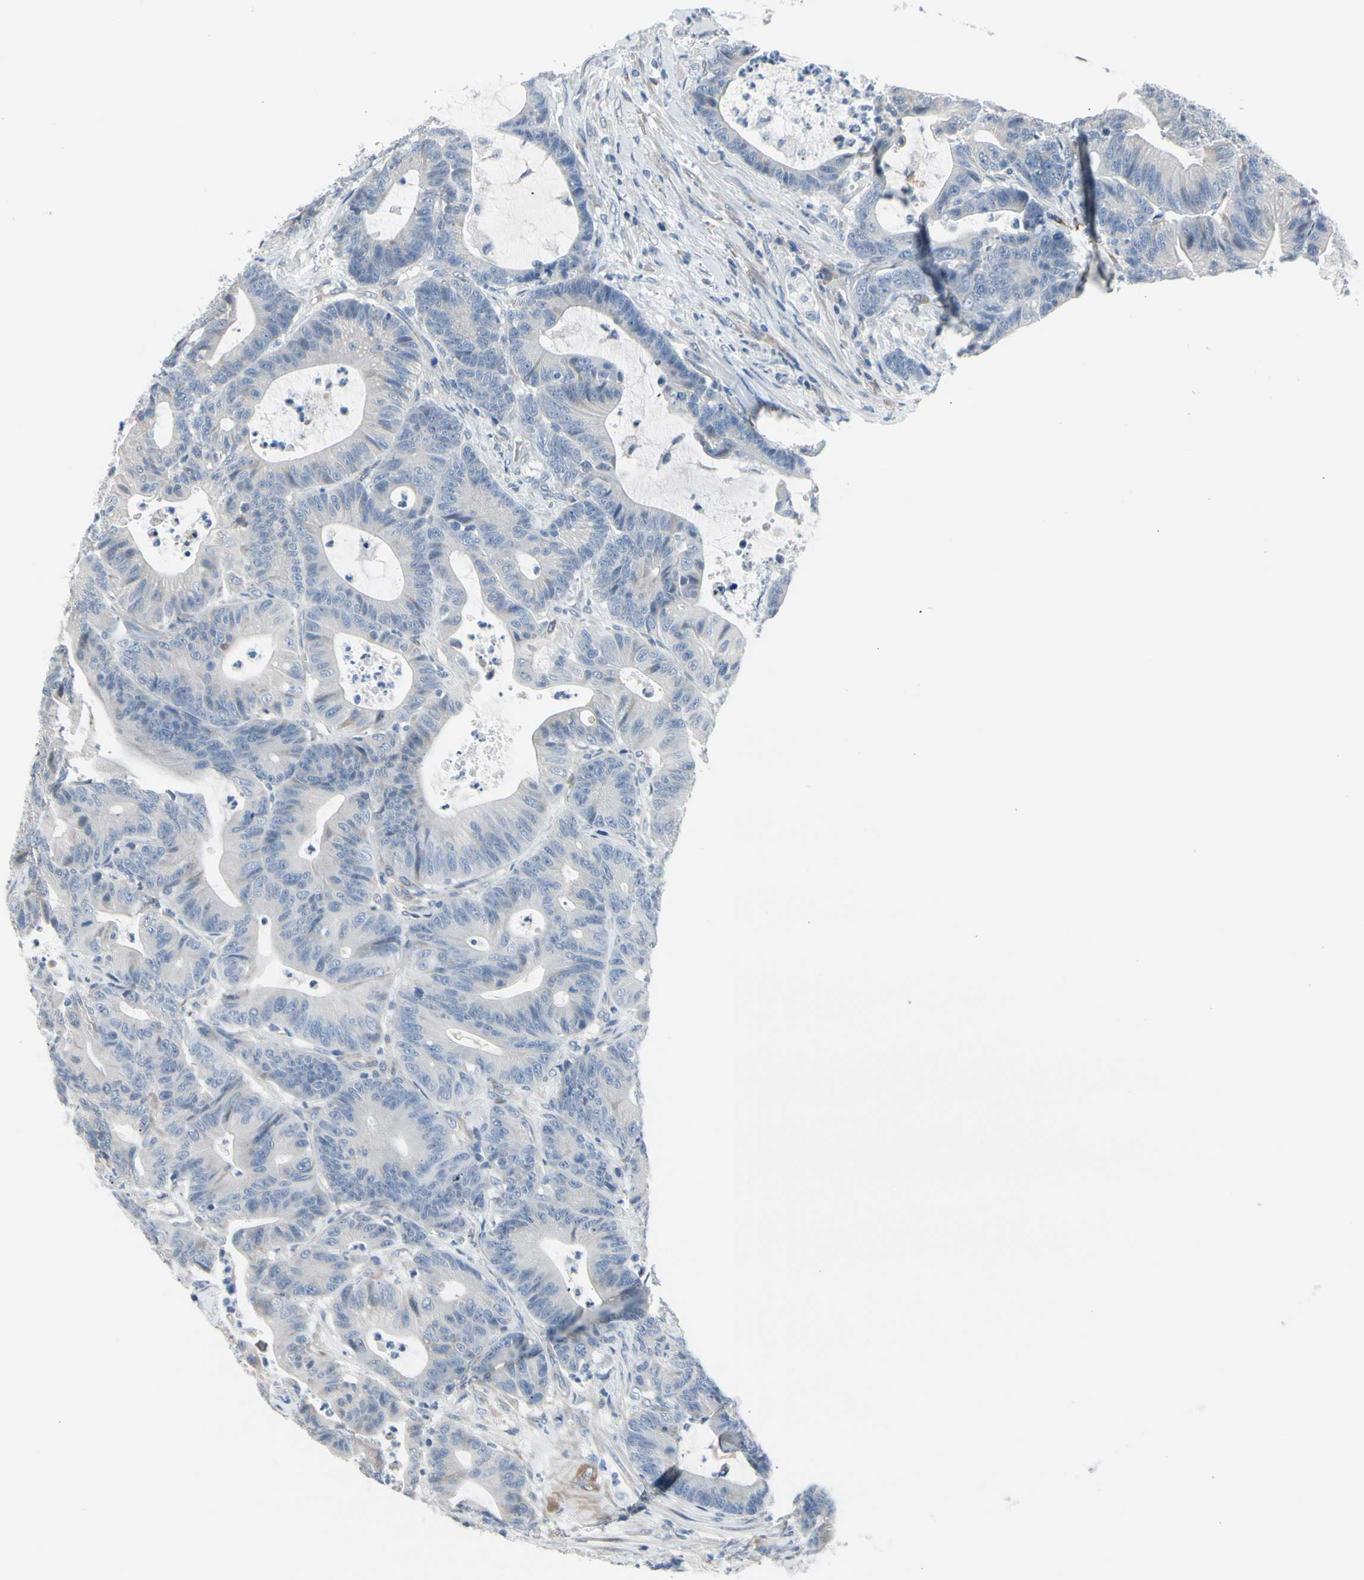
{"staining": {"intensity": "negative", "quantity": "none", "location": "none"}, "tissue": "colorectal cancer", "cell_type": "Tumor cells", "image_type": "cancer", "snomed": [{"axis": "morphology", "description": "Adenocarcinoma, NOS"}, {"axis": "topography", "description": "Colon"}], "caption": "The IHC image has no significant expression in tumor cells of colorectal adenocarcinoma tissue.", "gene": "MAP2", "patient": {"sex": "female", "age": 84}}